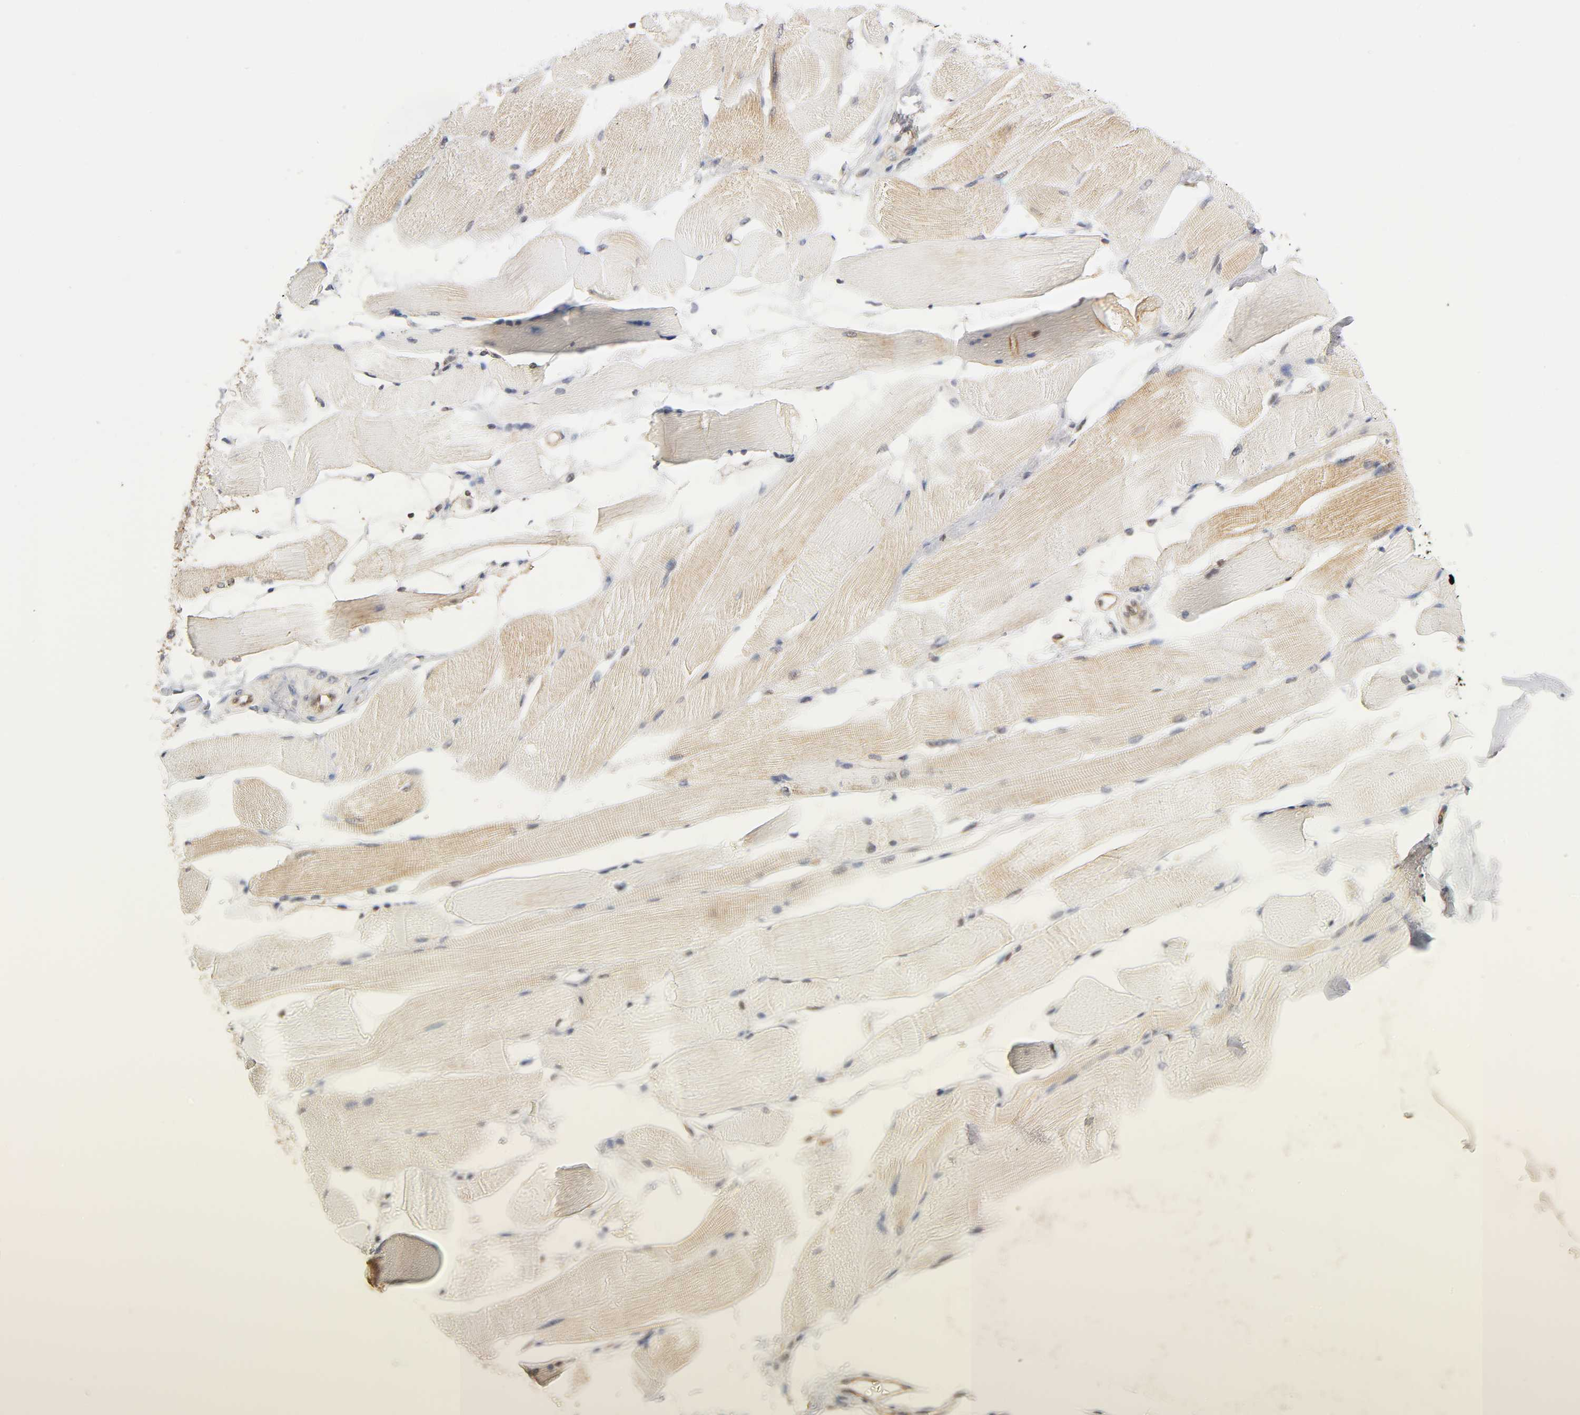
{"staining": {"intensity": "weak", "quantity": "25%-75%", "location": "cytoplasmic/membranous"}, "tissue": "skeletal muscle", "cell_type": "Myocytes", "image_type": "normal", "snomed": [{"axis": "morphology", "description": "Normal tissue, NOS"}, {"axis": "topography", "description": "Skeletal muscle"}, {"axis": "topography", "description": "Peripheral nerve tissue"}], "caption": "Protein expression analysis of unremarkable skeletal muscle displays weak cytoplasmic/membranous positivity in approximately 25%-75% of myocytes. The staining is performed using DAB brown chromogen to label protein expression. The nuclei are counter-stained blue using hematoxylin.", "gene": "PAFAH1B1", "patient": {"sex": "female", "age": 84}}